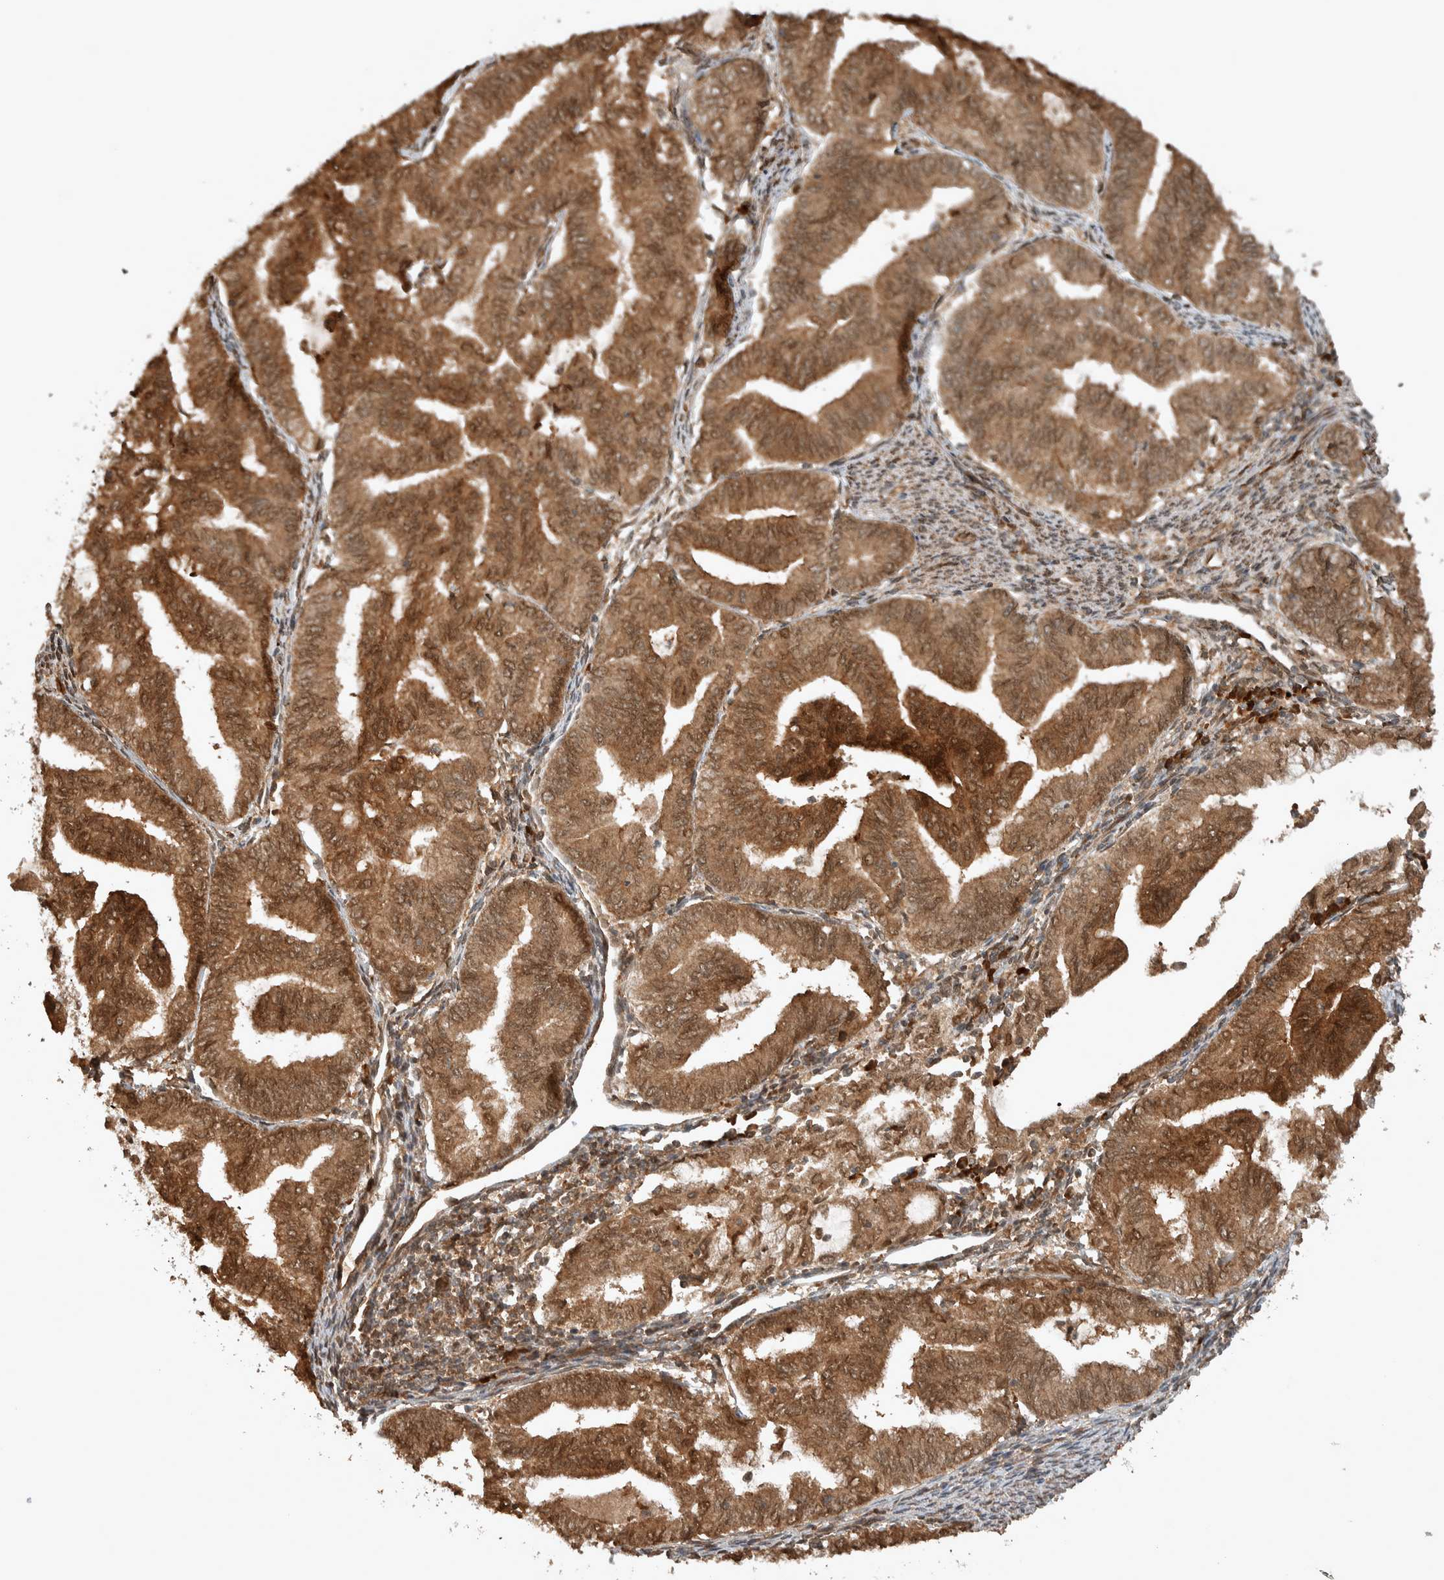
{"staining": {"intensity": "moderate", "quantity": ">75%", "location": "cytoplasmic/membranous,nuclear"}, "tissue": "endometrial cancer", "cell_type": "Tumor cells", "image_type": "cancer", "snomed": [{"axis": "morphology", "description": "Adenocarcinoma, NOS"}, {"axis": "topography", "description": "Endometrium"}], "caption": "Human adenocarcinoma (endometrial) stained for a protein (brown) reveals moderate cytoplasmic/membranous and nuclear positive positivity in about >75% of tumor cells.", "gene": "CNTROB", "patient": {"sex": "female", "age": 79}}